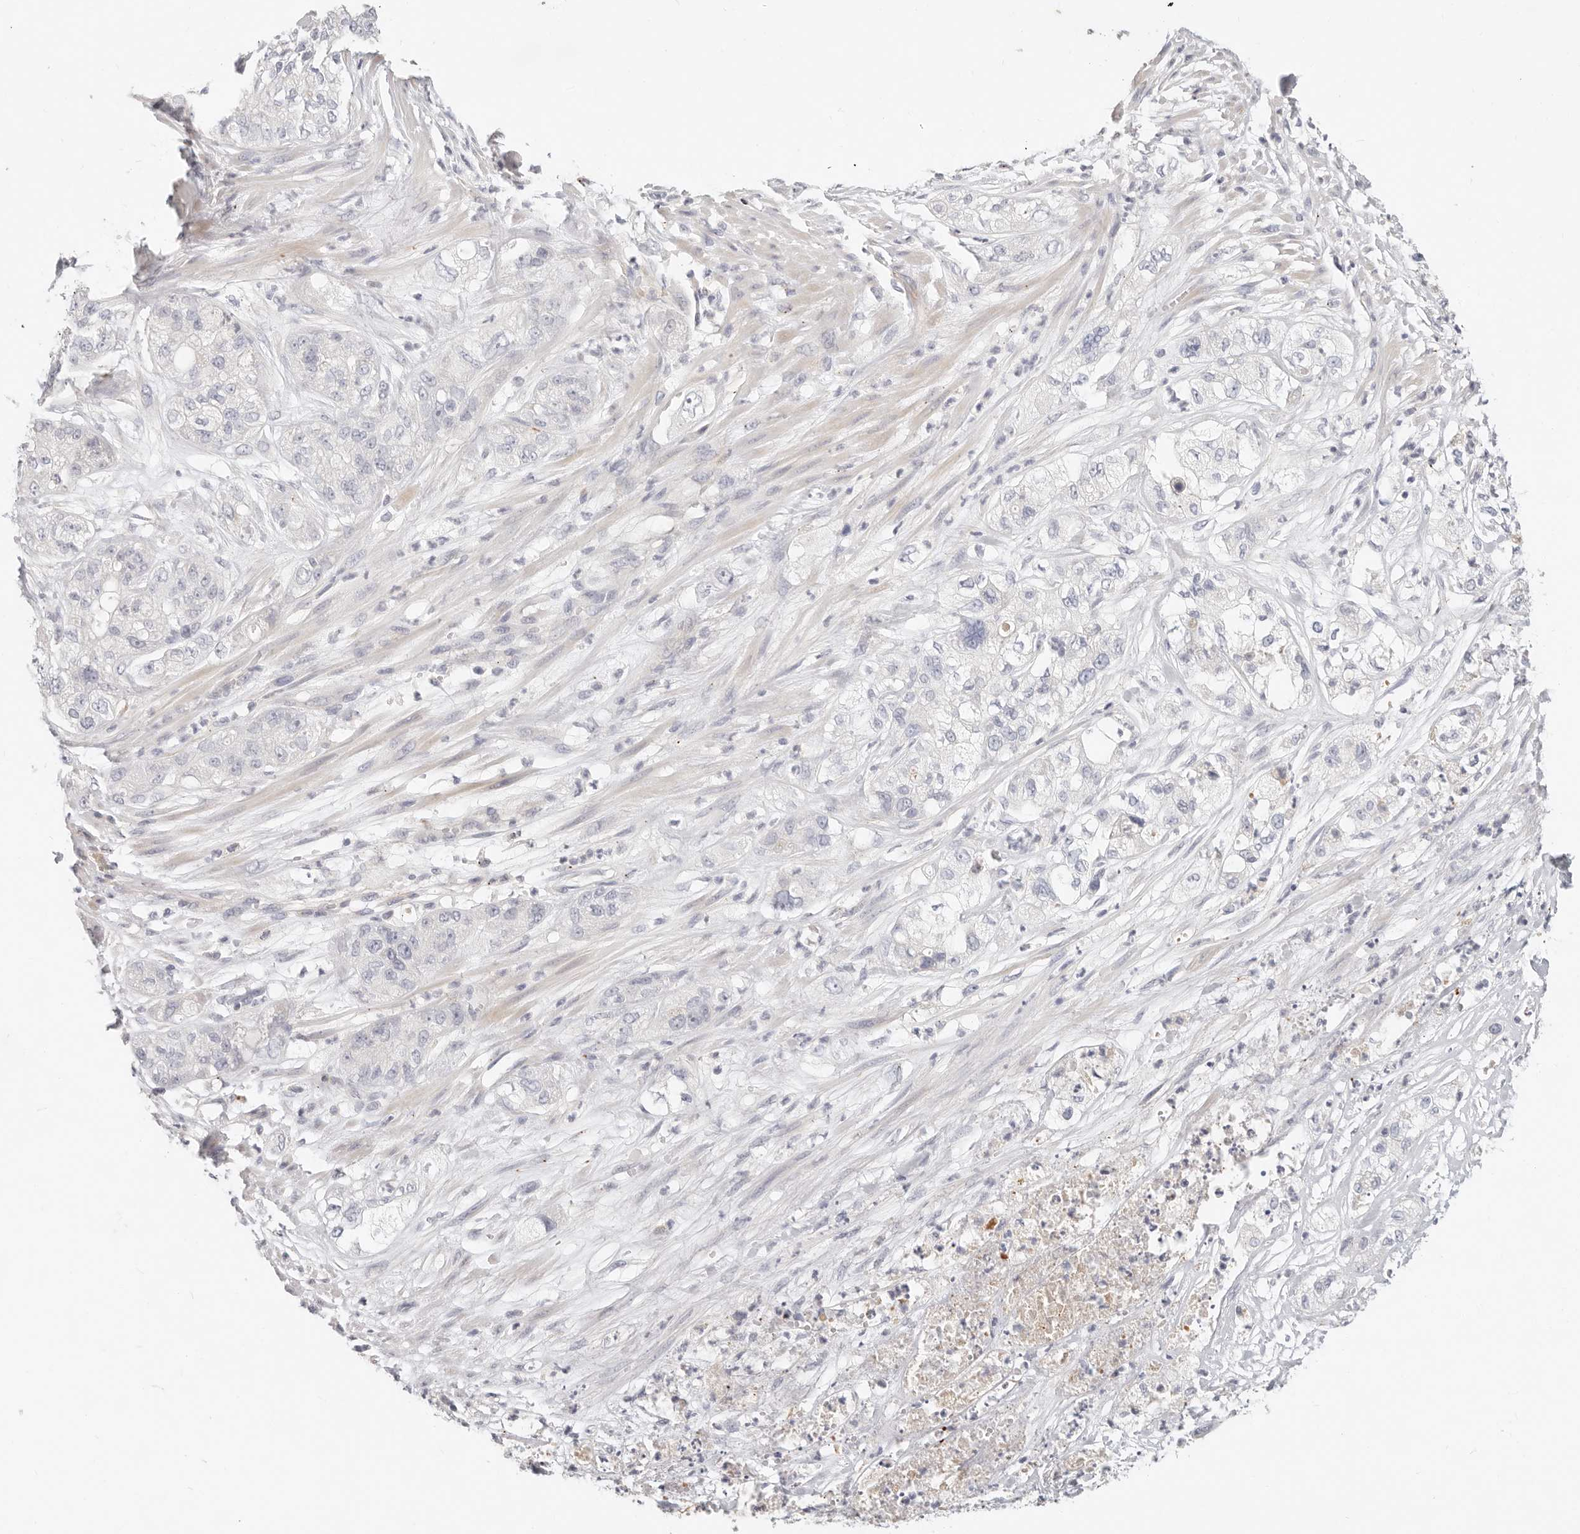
{"staining": {"intensity": "negative", "quantity": "none", "location": "none"}, "tissue": "pancreatic cancer", "cell_type": "Tumor cells", "image_type": "cancer", "snomed": [{"axis": "morphology", "description": "Adenocarcinoma, NOS"}, {"axis": "topography", "description": "Pancreas"}], "caption": "This is a micrograph of immunohistochemistry staining of pancreatic cancer (adenocarcinoma), which shows no positivity in tumor cells.", "gene": "ZRANB1", "patient": {"sex": "female", "age": 78}}